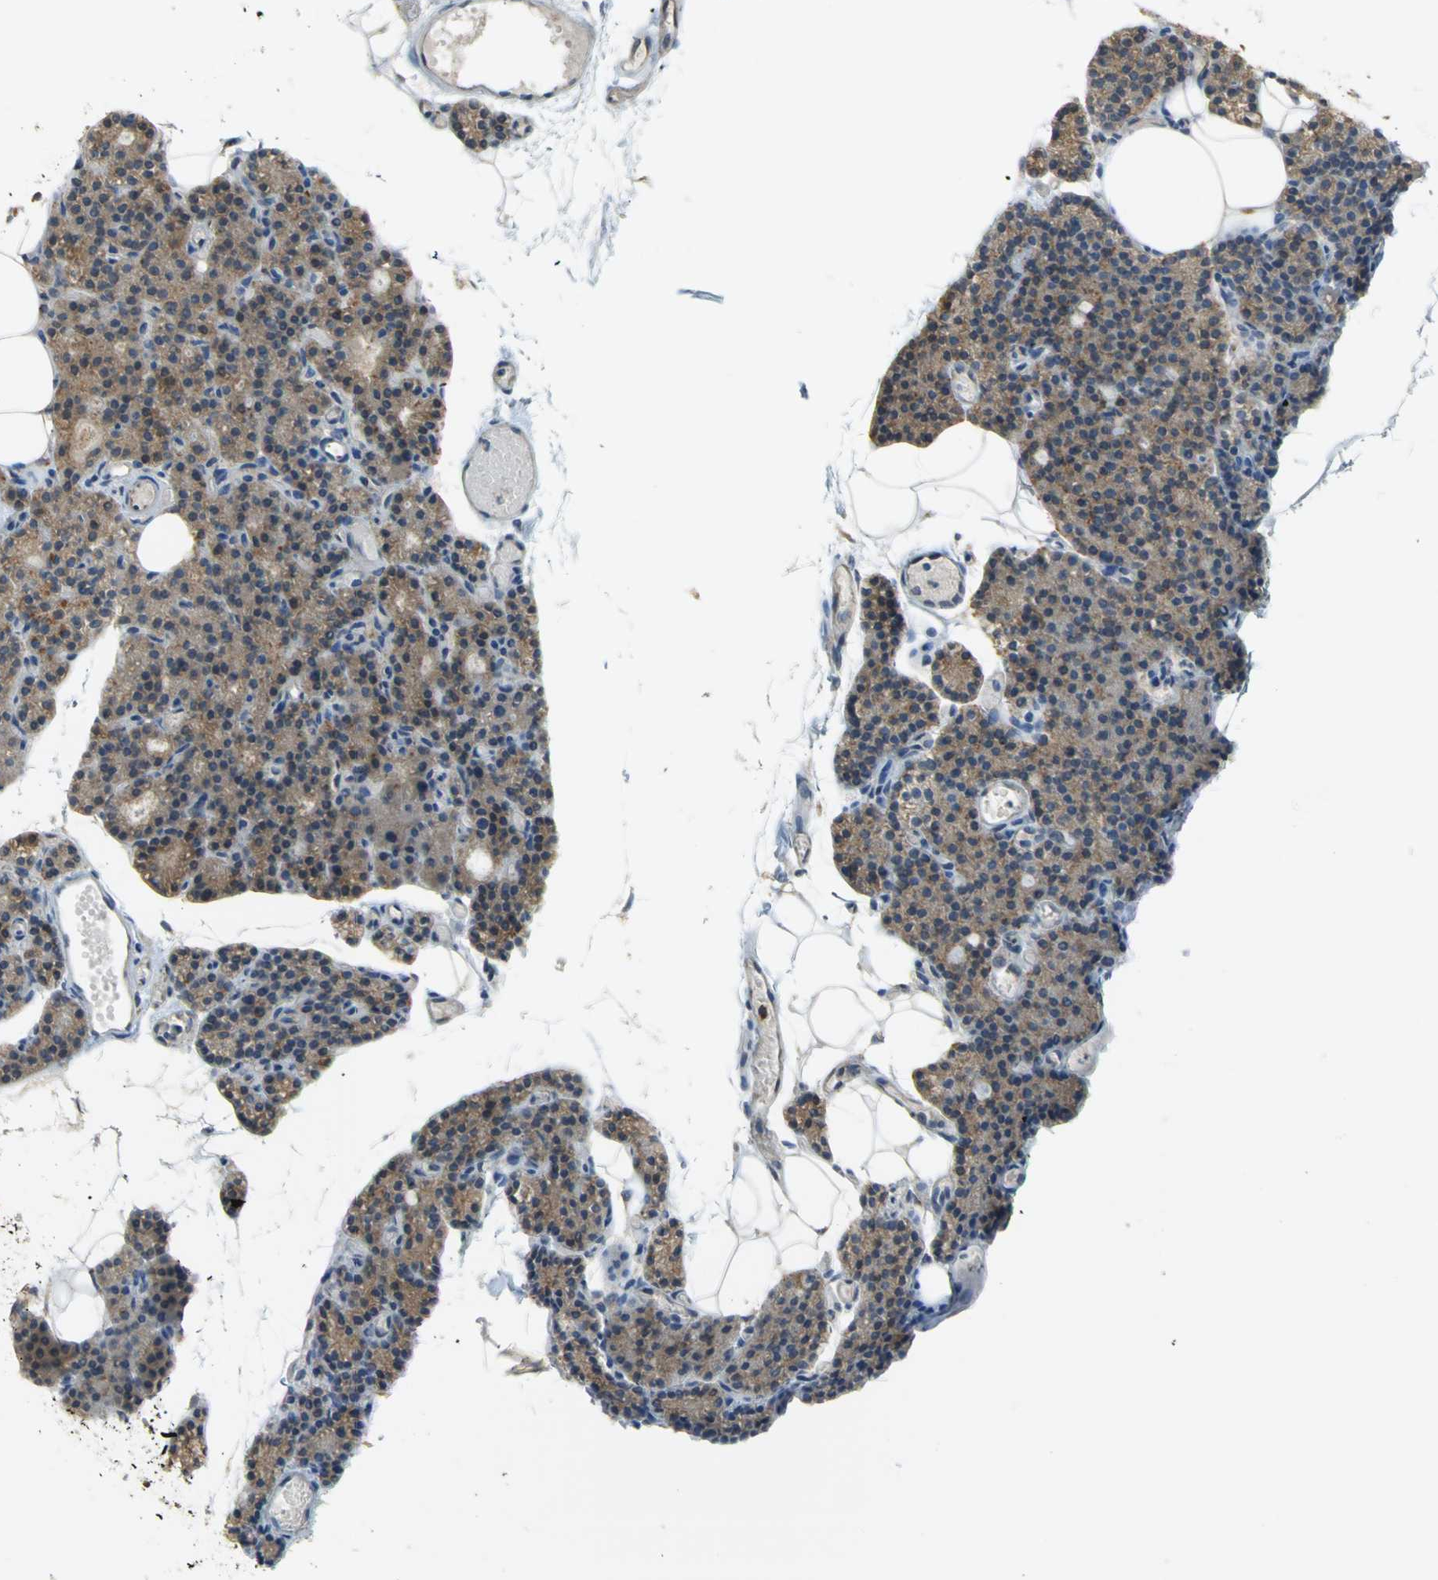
{"staining": {"intensity": "weak", "quantity": "25%-75%", "location": "cytoplasmic/membranous"}, "tissue": "parathyroid gland", "cell_type": "Glandular cells", "image_type": "normal", "snomed": [{"axis": "morphology", "description": "Normal tissue, NOS"}, {"axis": "topography", "description": "Parathyroid gland"}], "caption": "Parathyroid gland stained with DAB immunohistochemistry shows low levels of weak cytoplasmic/membranous staining in approximately 25%-75% of glandular cells.", "gene": "DIAPH2", "patient": {"sex": "female", "age": 60}}